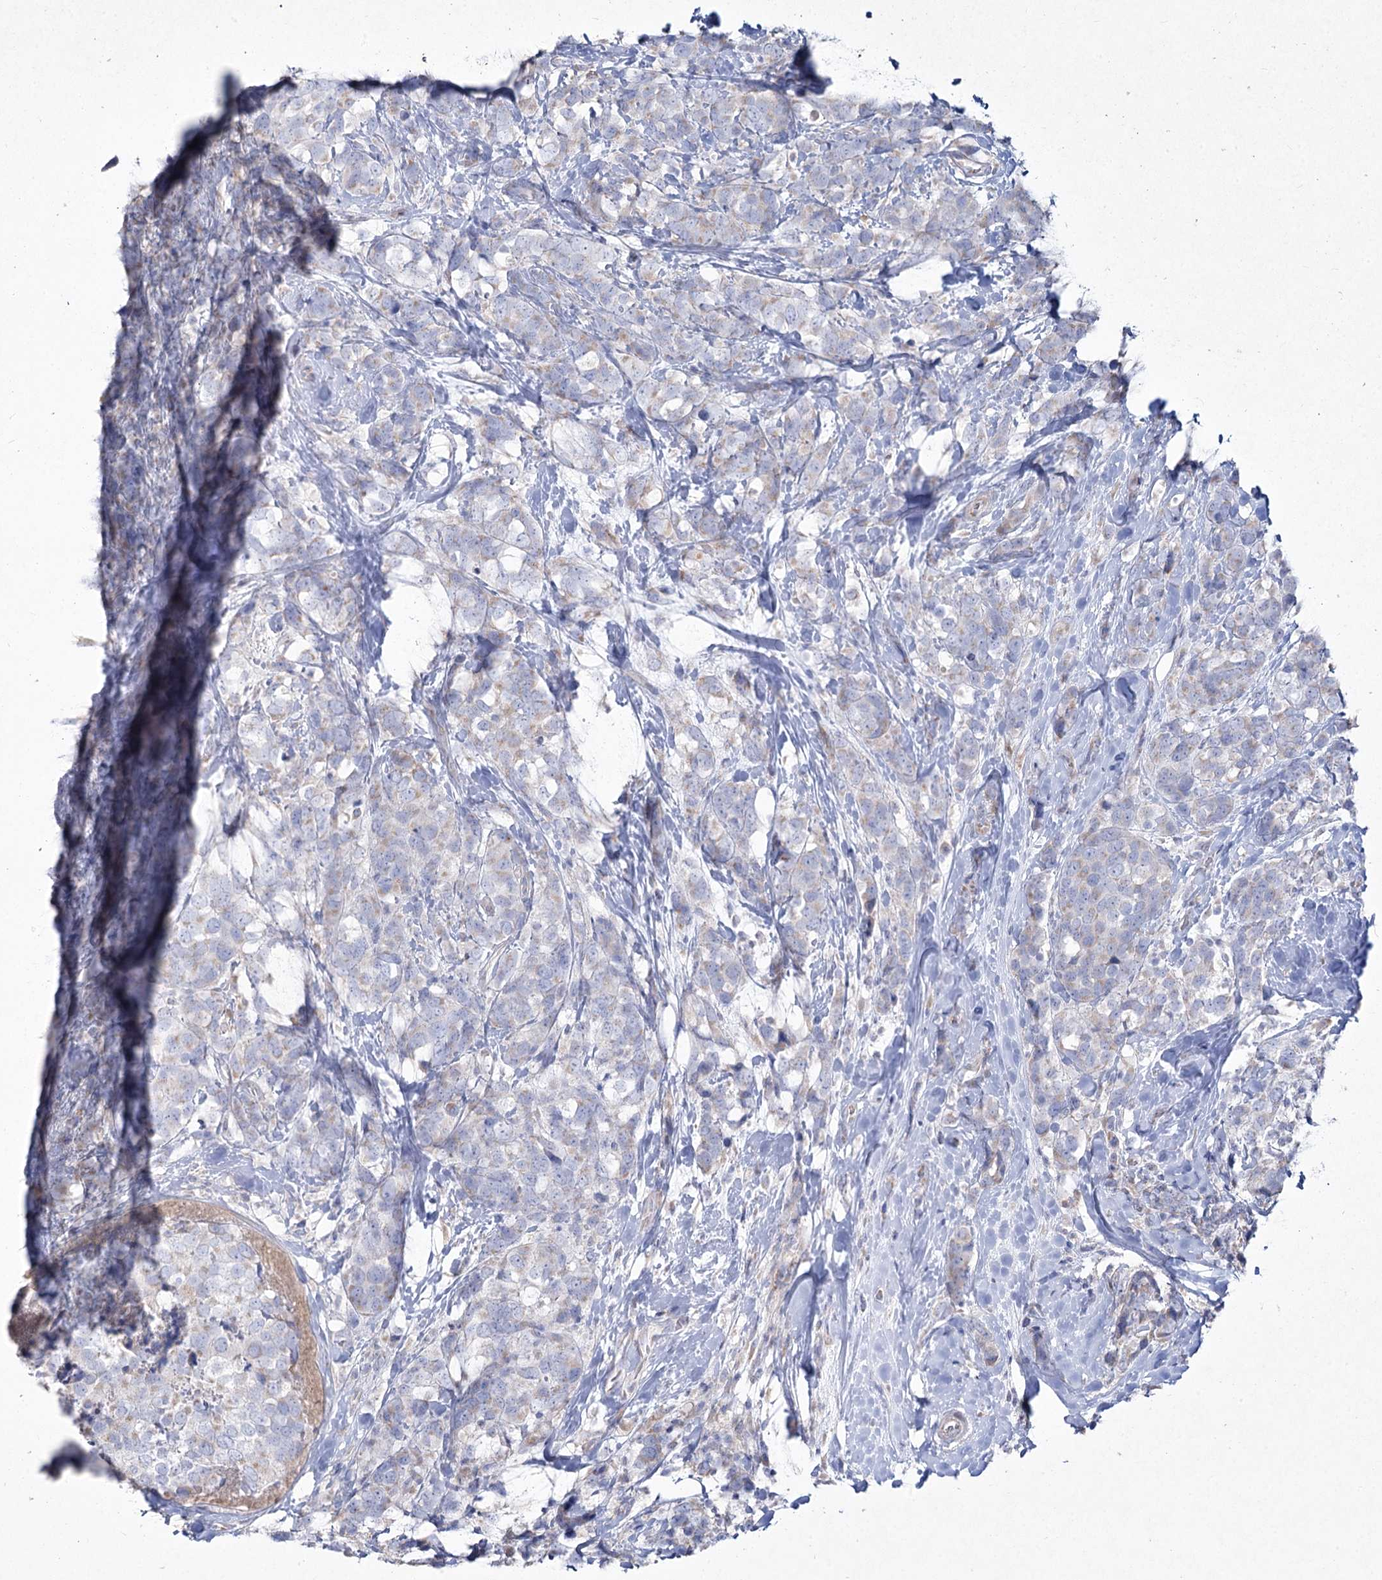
{"staining": {"intensity": "negative", "quantity": "none", "location": "none"}, "tissue": "breast cancer", "cell_type": "Tumor cells", "image_type": "cancer", "snomed": [{"axis": "morphology", "description": "Lobular carcinoma"}, {"axis": "topography", "description": "Breast"}], "caption": "Tumor cells are negative for protein expression in human breast cancer (lobular carcinoma).", "gene": "NIPAL4", "patient": {"sex": "female", "age": 59}}